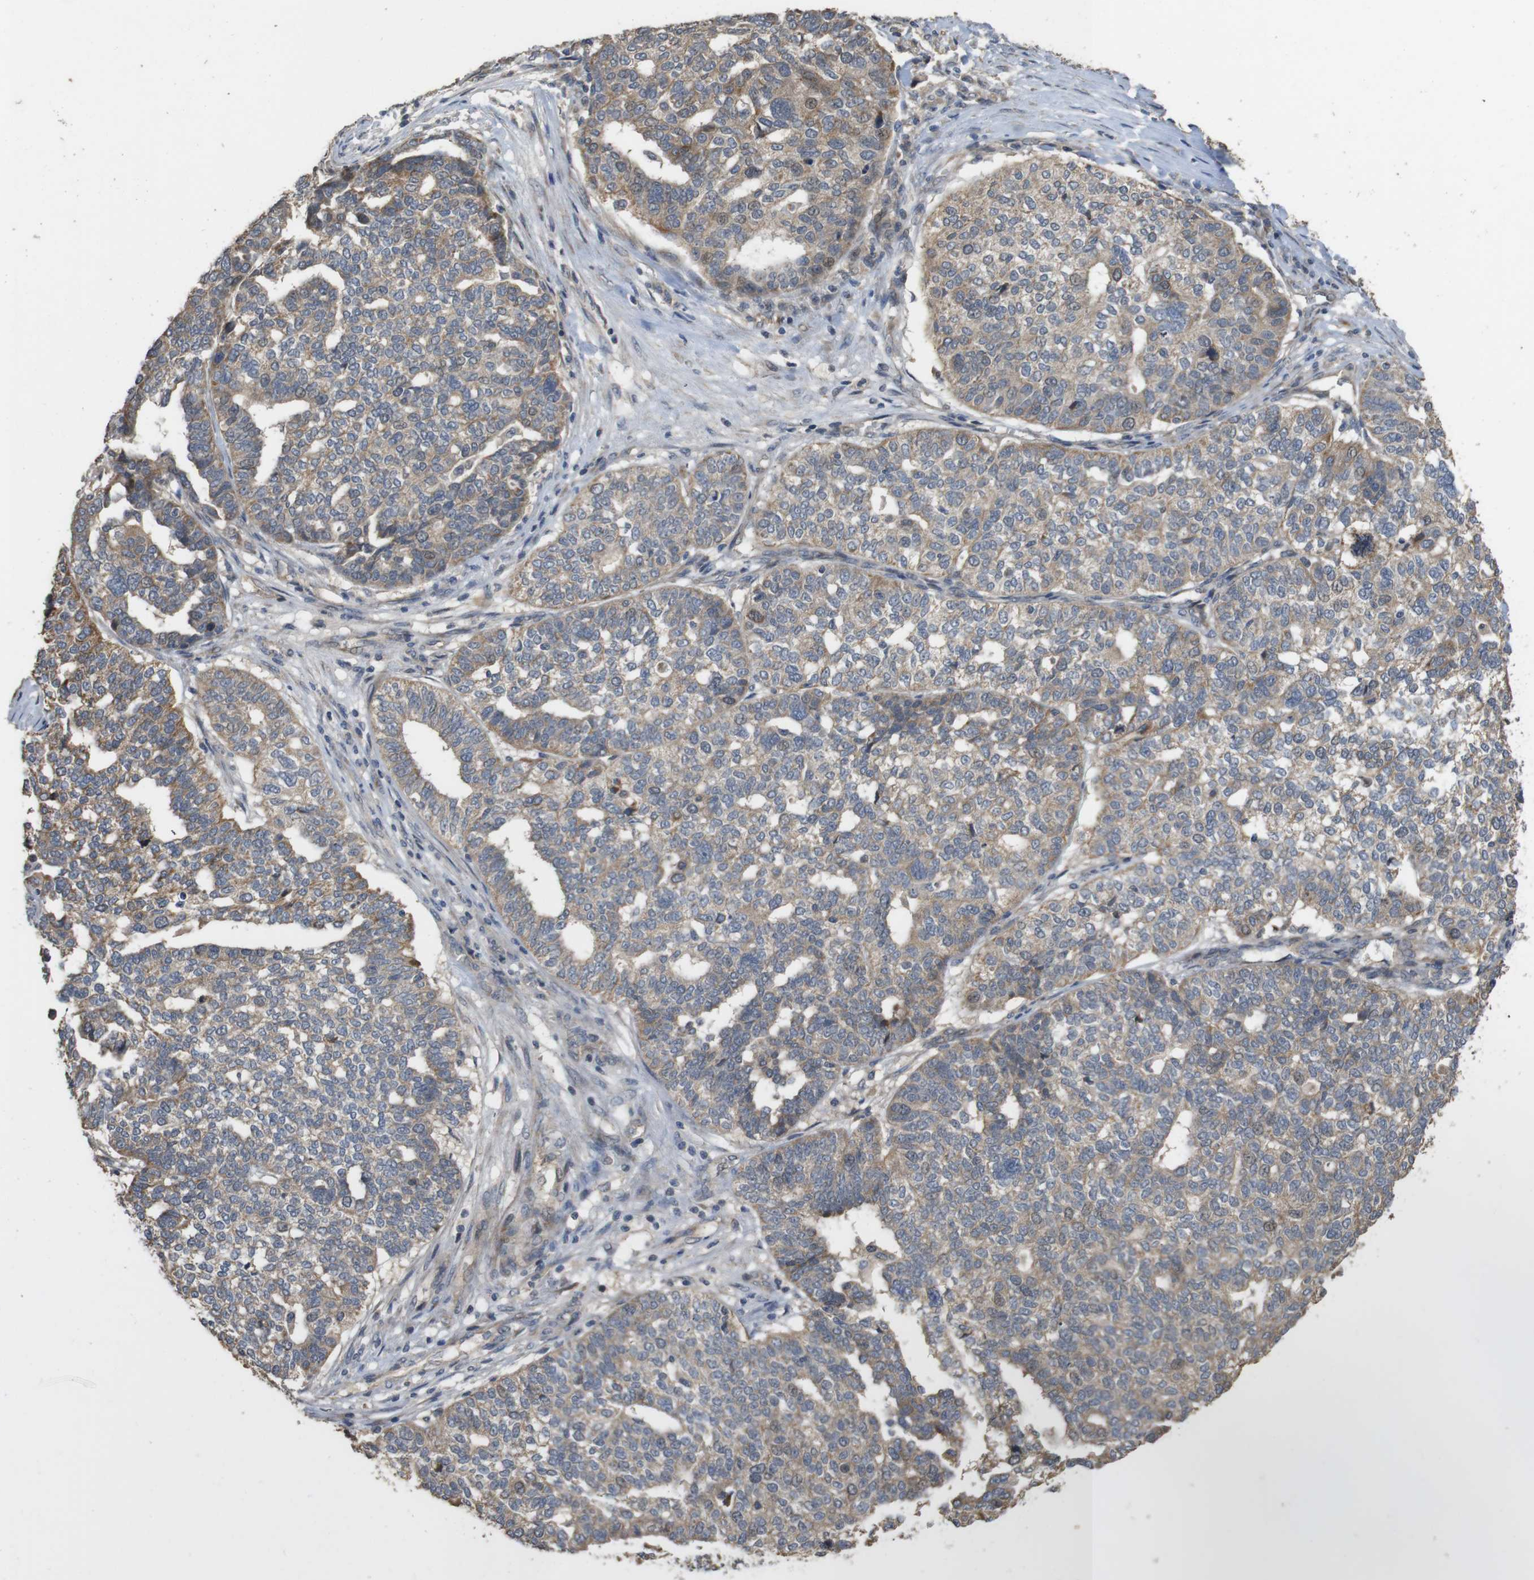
{"staining": {"intensity": "weak", "quantity": ">75%", "location": "cytoplasmic/membranous"}, "tissue": "ovarian cancer", "cell_type": "Tumor cells", "image_type": "cancer", "snomed": [{"axis": "morphology", "description": "Cystadenocarcinoma, serous, NOS"}, {"axis": "topography", "description": "Ovary"}], "caption": "Ovarian serous cystadenocarcinoma stained with a brown dye reveals weak cytoplasmic/membranous positive positivity in about >75% of tumor cells.", "gene": "PCDHB10", "patient": {"sex": "female", "age": 59}}